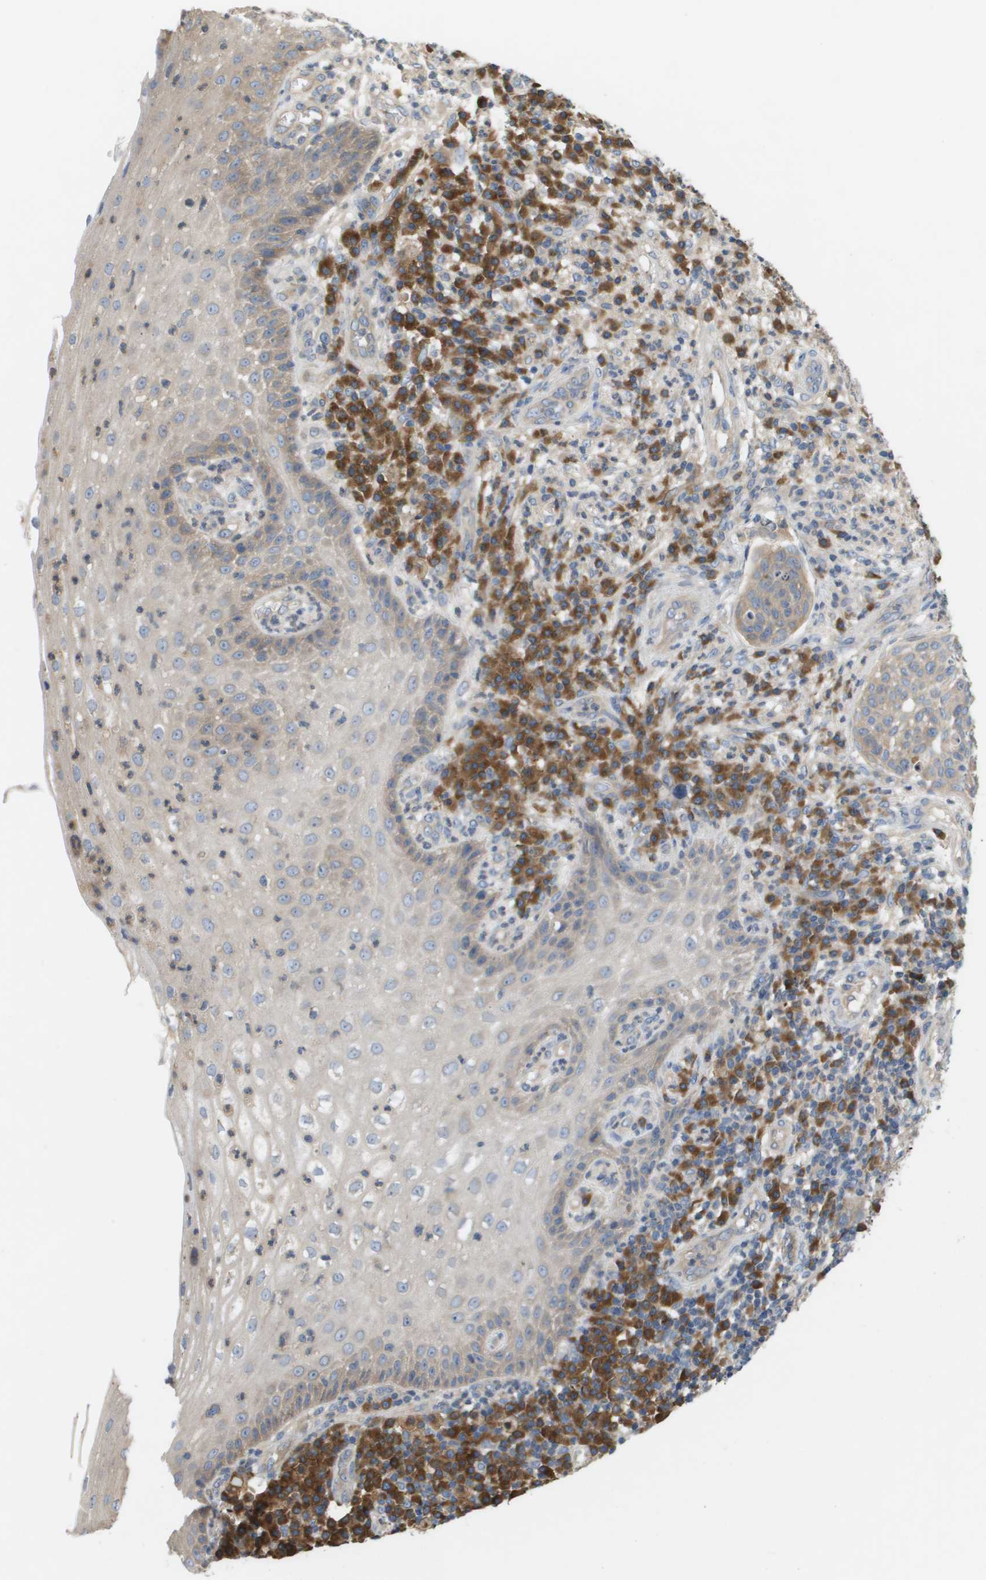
{"staining": {"intensity": "weak", "quantity": "<25%", "location": "cytoplasmic/membranous"}, "tissue": "cervical cancer", "cell_type": "Tumor cells", "image_type": "cancer", "snomed": [{"axis": "morphology", "description": "Squamous cell carcinoma, NOS"}, {"axis": "topography", "description": "Cervix"}], "caption": "IHC image of human squamous cell carcinoma (cervical) stained for a protein (brown), which shows no staining in tumor cells.", "gene": "UBA5", "patient": {"sex": "female", "age": 34}}